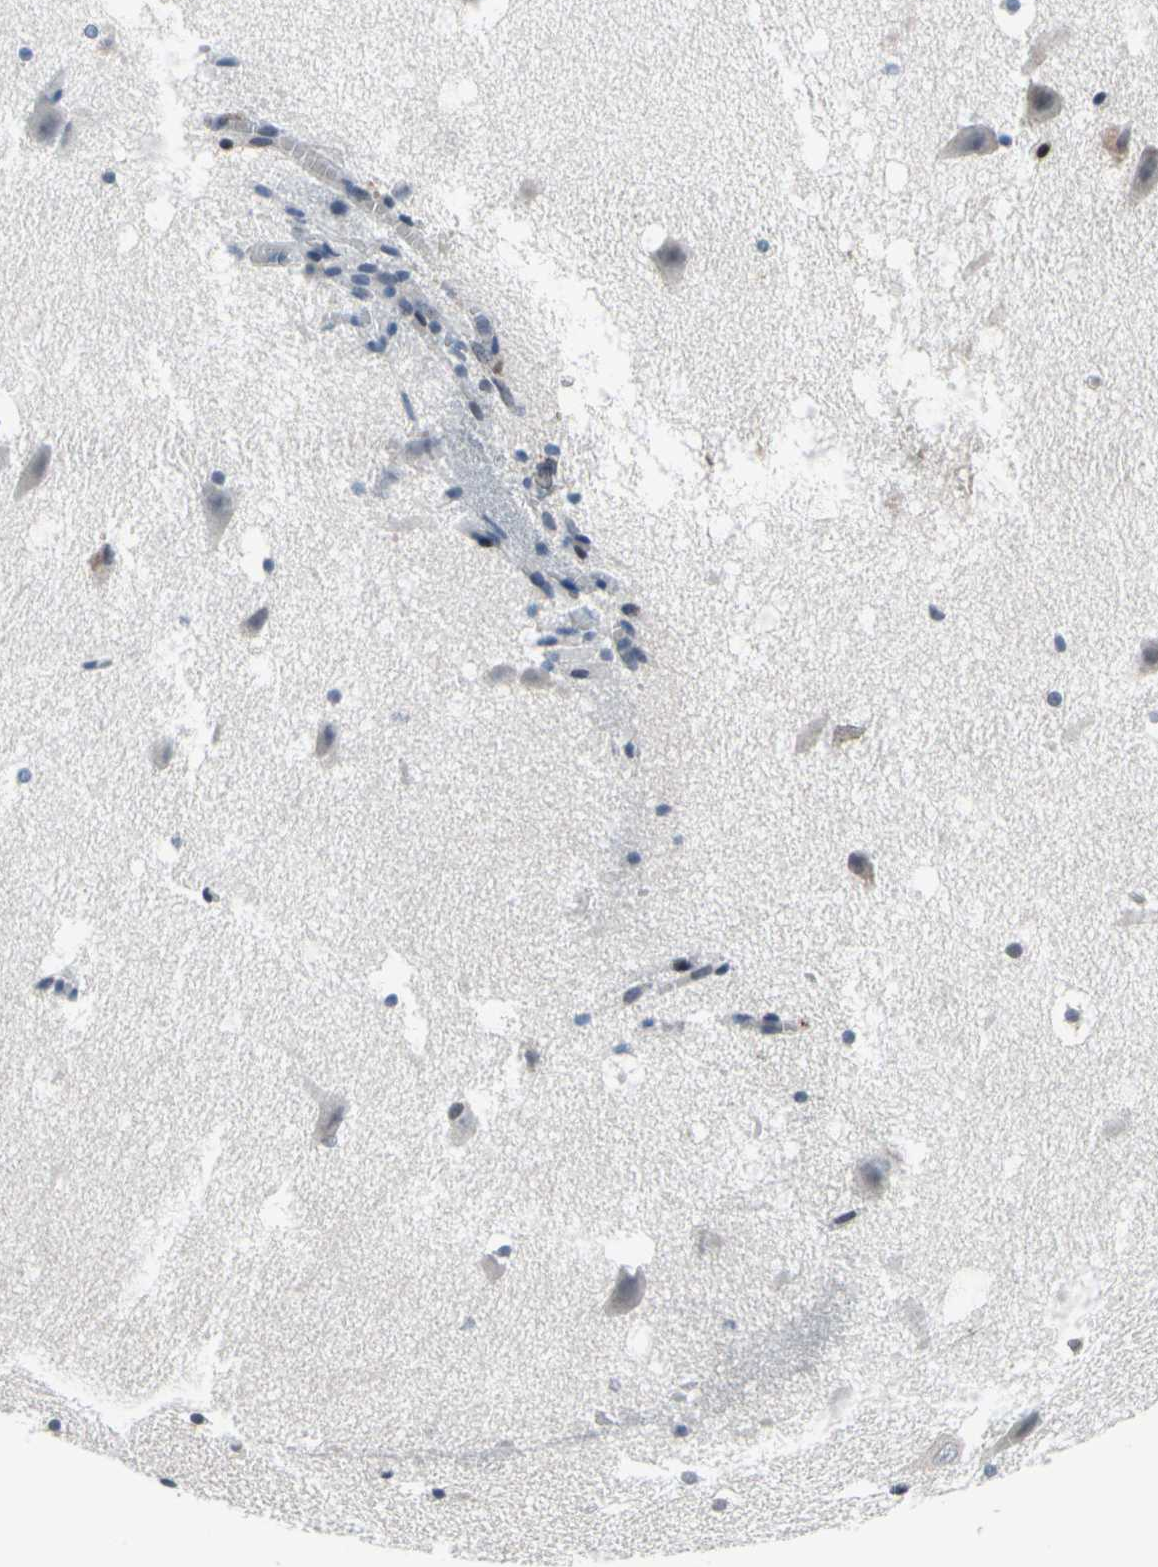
{"staining": {"intensity": "moderate", "quantity": "<25%", "location": "cytoplasmic/membranous"}, "tissue": "hippocampus", "cell_type": "Glial cells", "image_type": "normal", "snomed": [{"axis": "morphology", "description": "Normal tissue, NOS"}, {"axis": "topography", "description": "Hippocampus"}], "caption": "The histopathology image reveals immunohistochemical staining of unremarkable hippocampus. There is moderate cytoplasmic/membranous positivity is seen in approximately <25% of glial cells. The staining was performed using DAB, with brown indicating positive protein expression. Nuclei are stained blue with hematoxylin.", "gene": "TXN", "patient": {"sex": "male", "age": 45}}